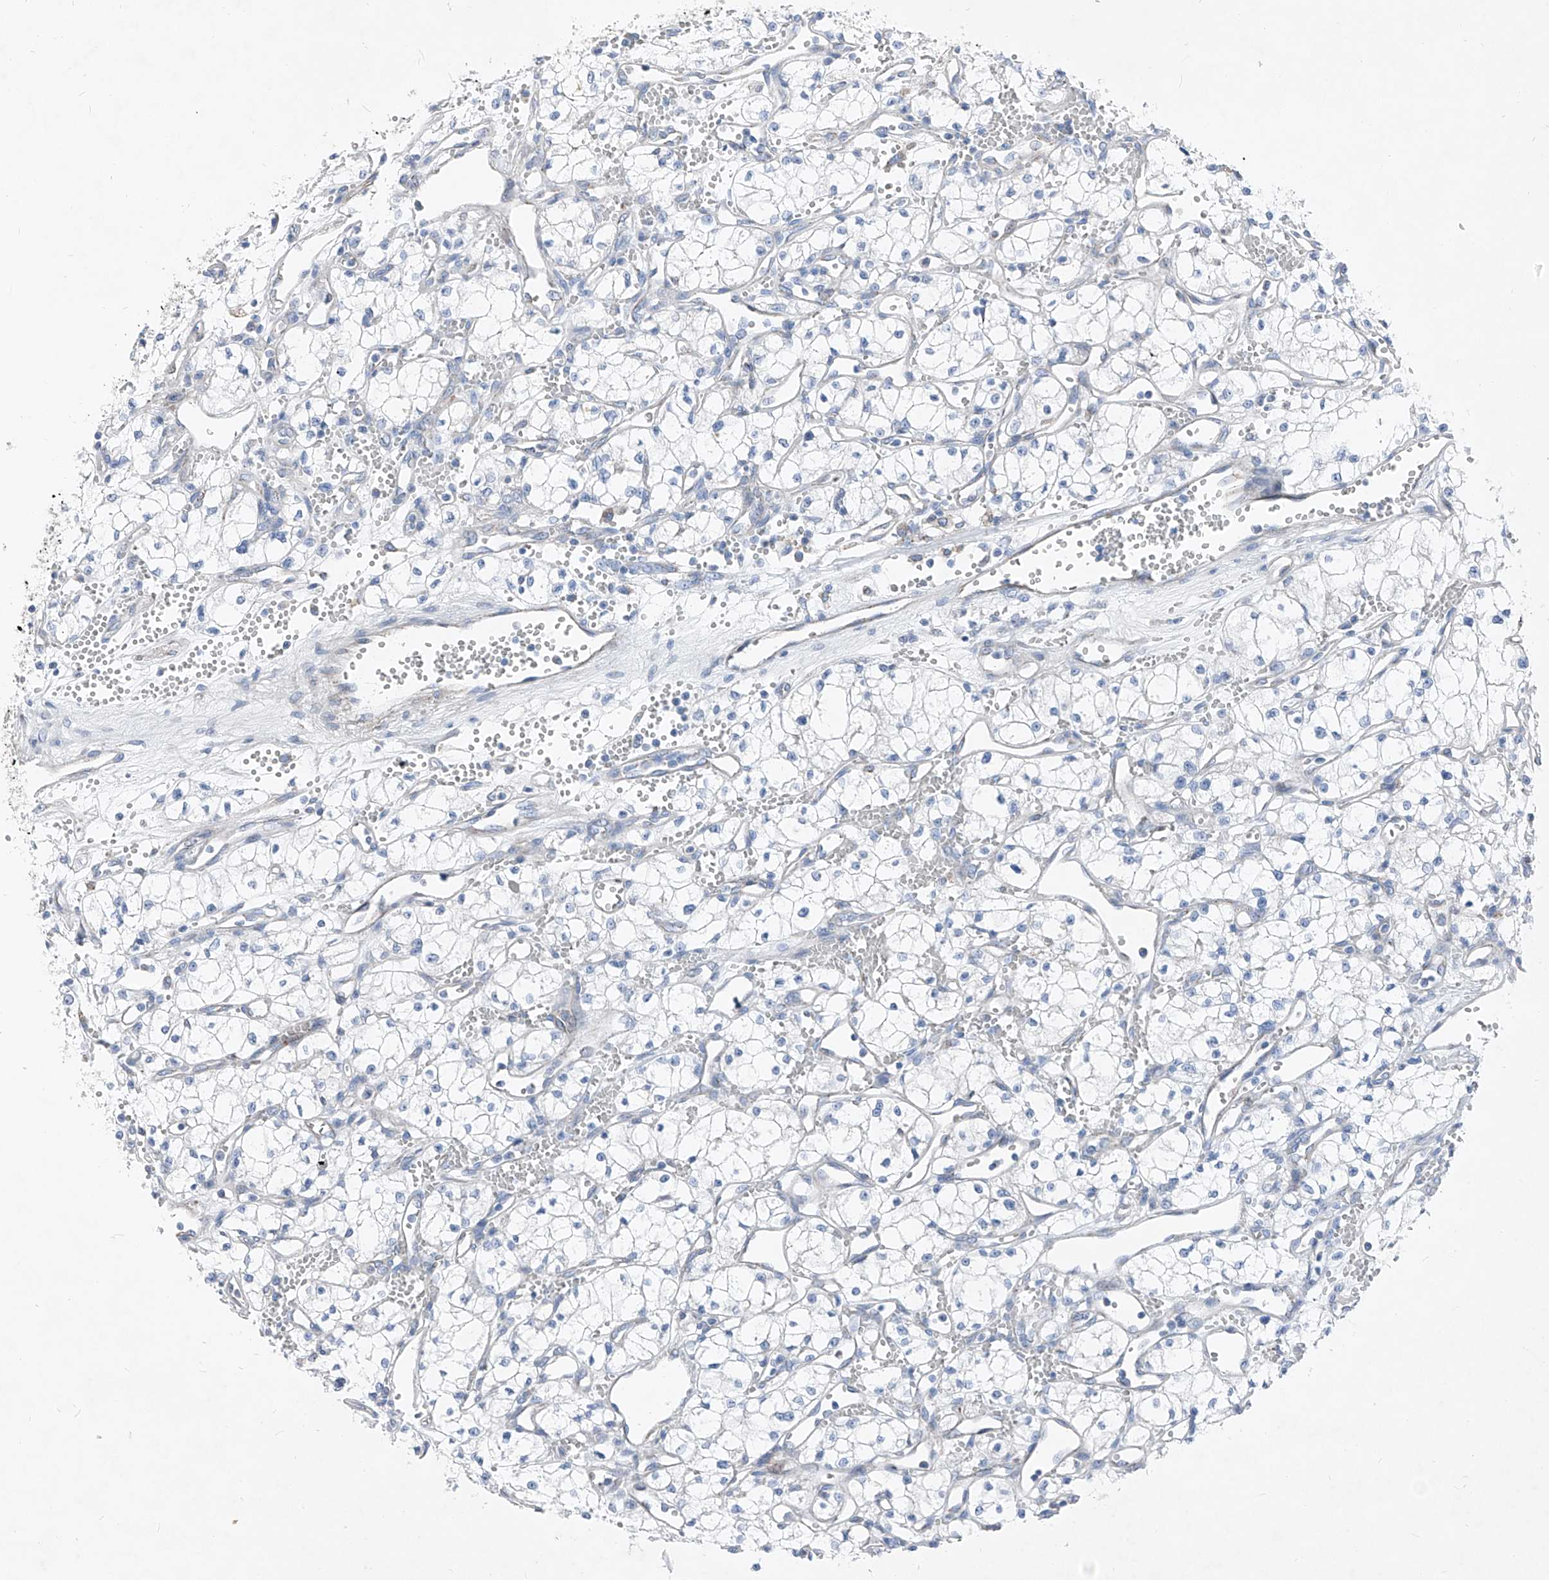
{"staining": {"intensity": "negative", "quantity": "none", "location": "none"}, "tissue": "renal cancer", "cell_type": "Tumor cells", "image_type": "cancer", "snomed": [{"axis": "morphology", "description": "Adenocarcinoma, NOS"}, {"axis": "topography", "description": "Kidney"}], "caption": "Human renal cancer (adenocarcinoma) stained for a protein using IHC shows no positivity in tumor cells.", "gene": "AGPS", "patient": {"sex": "male", "age": 59}}